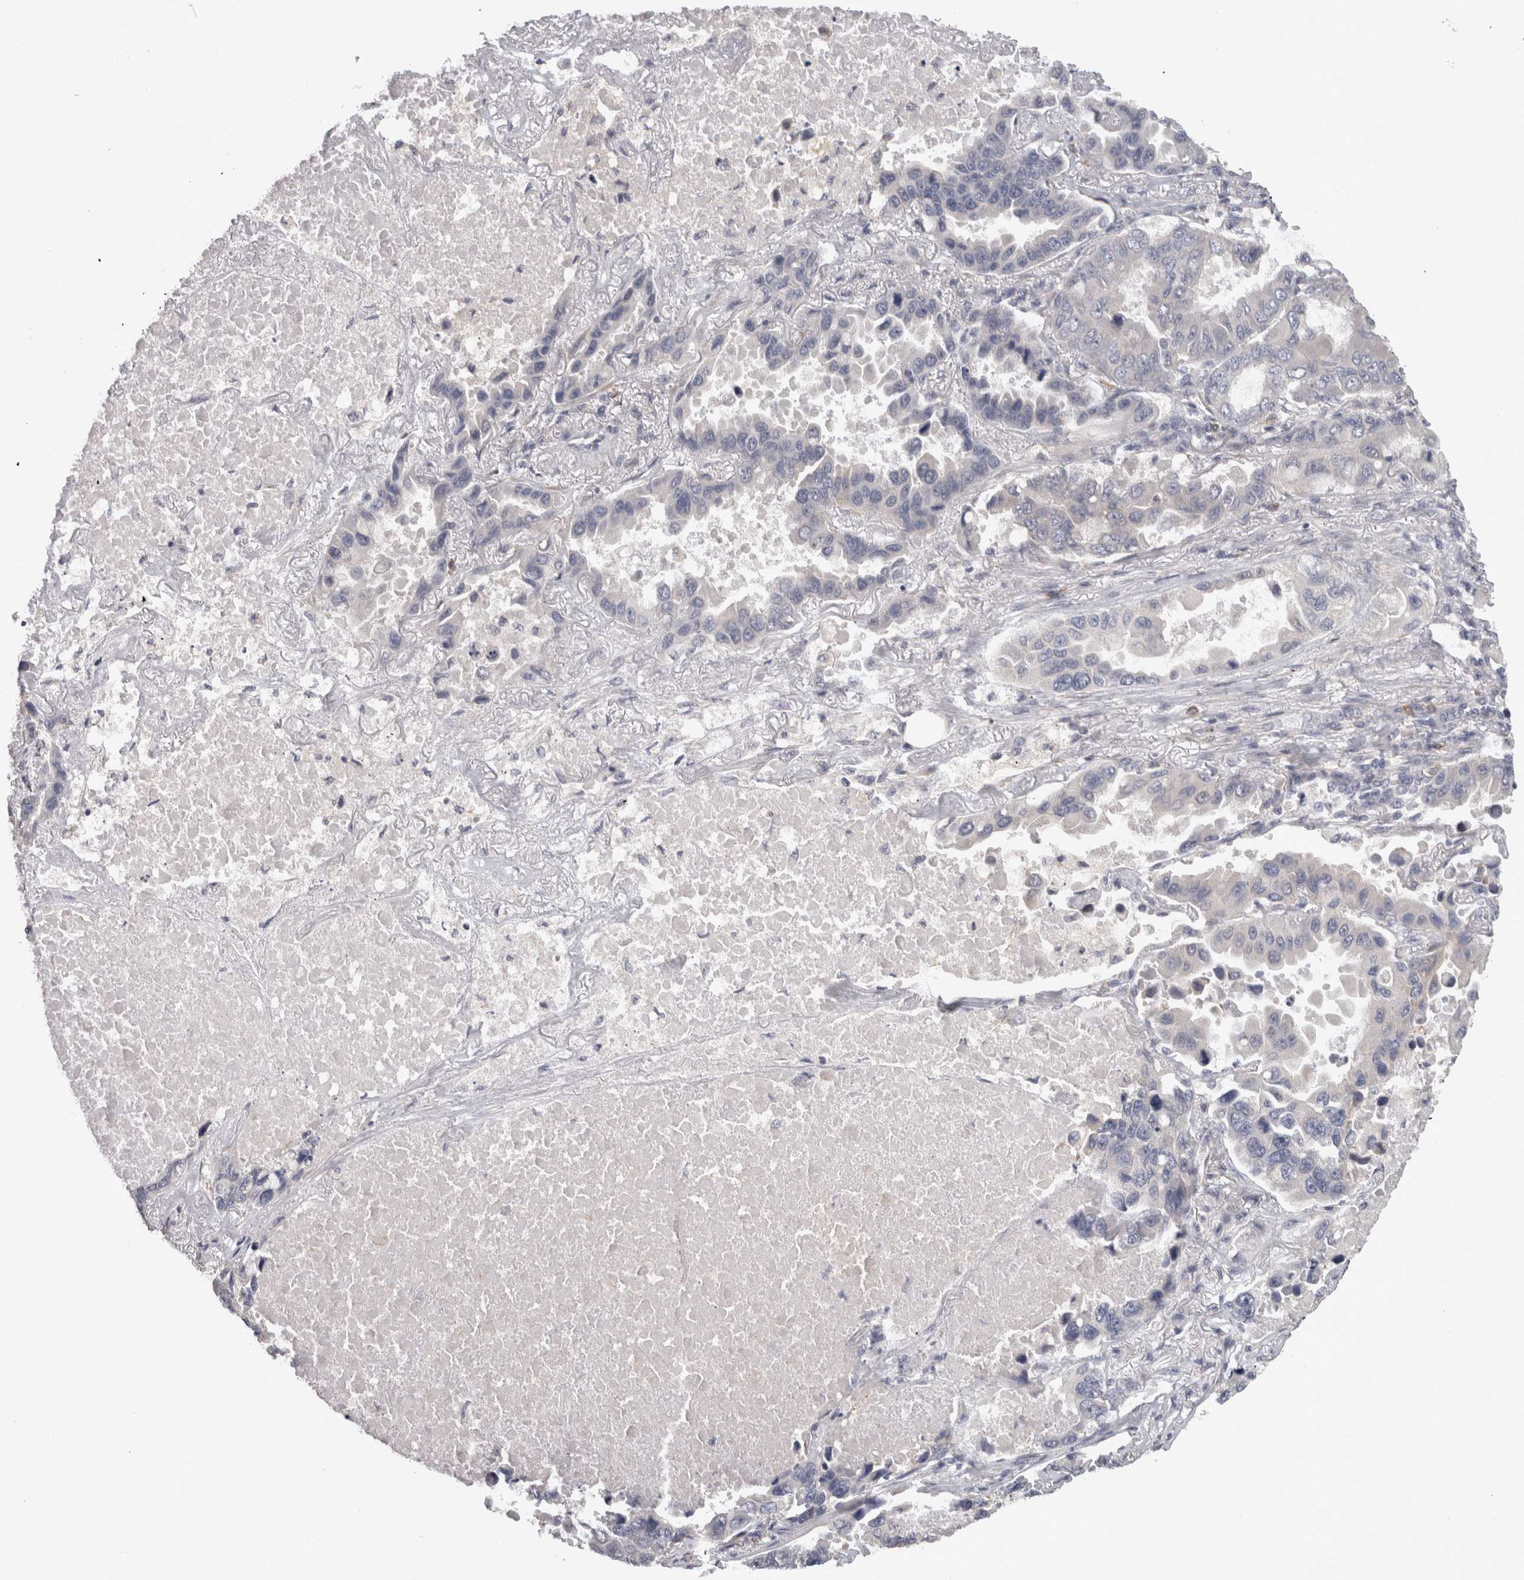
{"staining": {"intensity": "negative", "quantity": "none", "location": "none"}, "tissue": "lung cancer", "cell_type": "Tumor cells", "image_type": "cancer", "snomed": [{"axis": "morphology", "description": "Adenocarcinoma, NOS"}, {"axis": "topography", "description": "Lung"}], "caption": "The image exhibits no significant positivity in tumor cells of lung adenocarcinoma.", "gene": "RMDN1", "patient": {"sex": "male", "age": 64}}